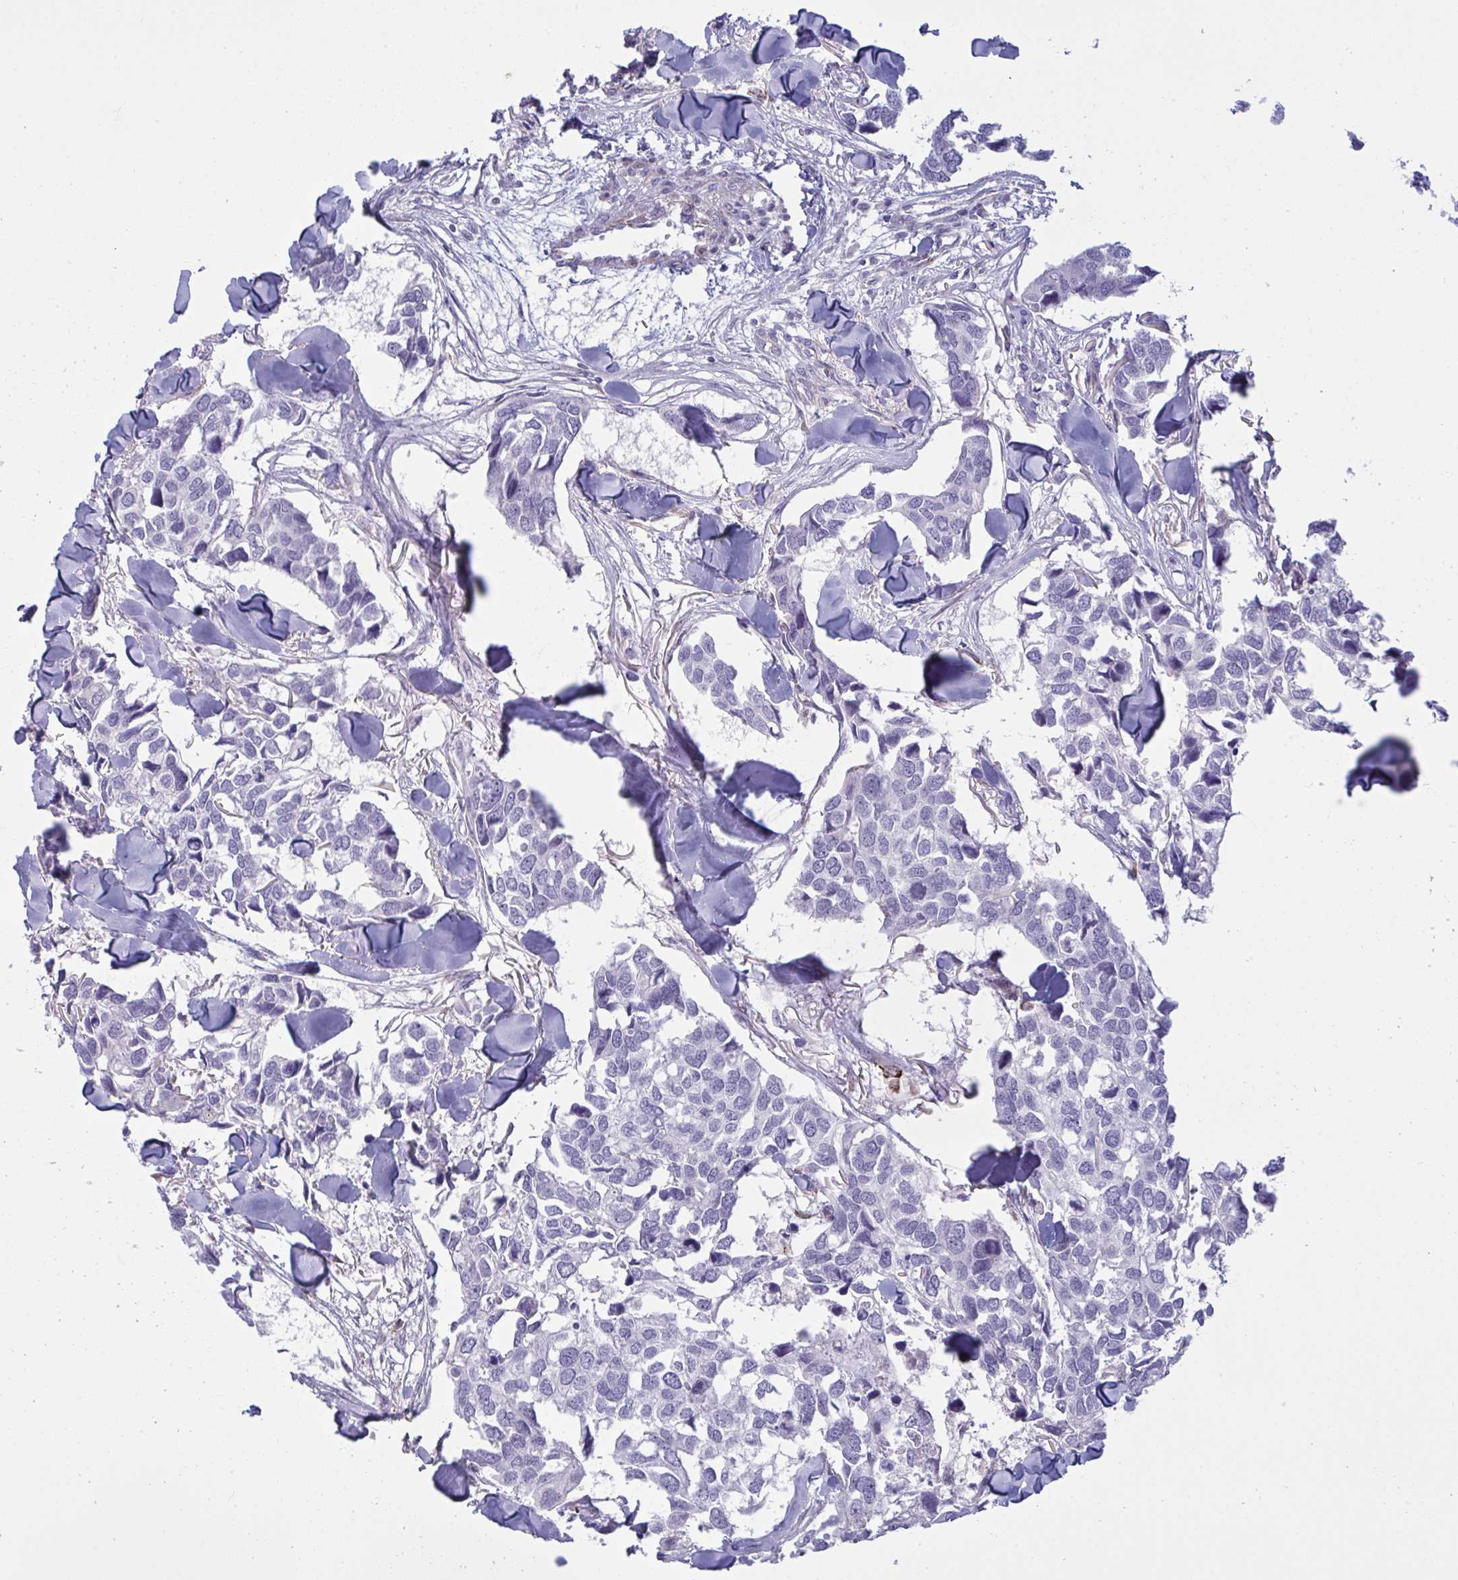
{"staining": {"intensity": "negative", "quantity": "none", "location": "none"}, "tissue": "breast cancer", "cell_type": "Tumor cells", "image_type": "cancer", "snomed": [{"axis": "morphology", "description": "Duct carcinoma"}, {"axis": "topography", "description": "Breast"}], "caption": "There is no significant staining in tumor cells of breast intraductal carcinoma.", "gene": "DCBLD1", "patient": {"sex": "female", "age": 83}}